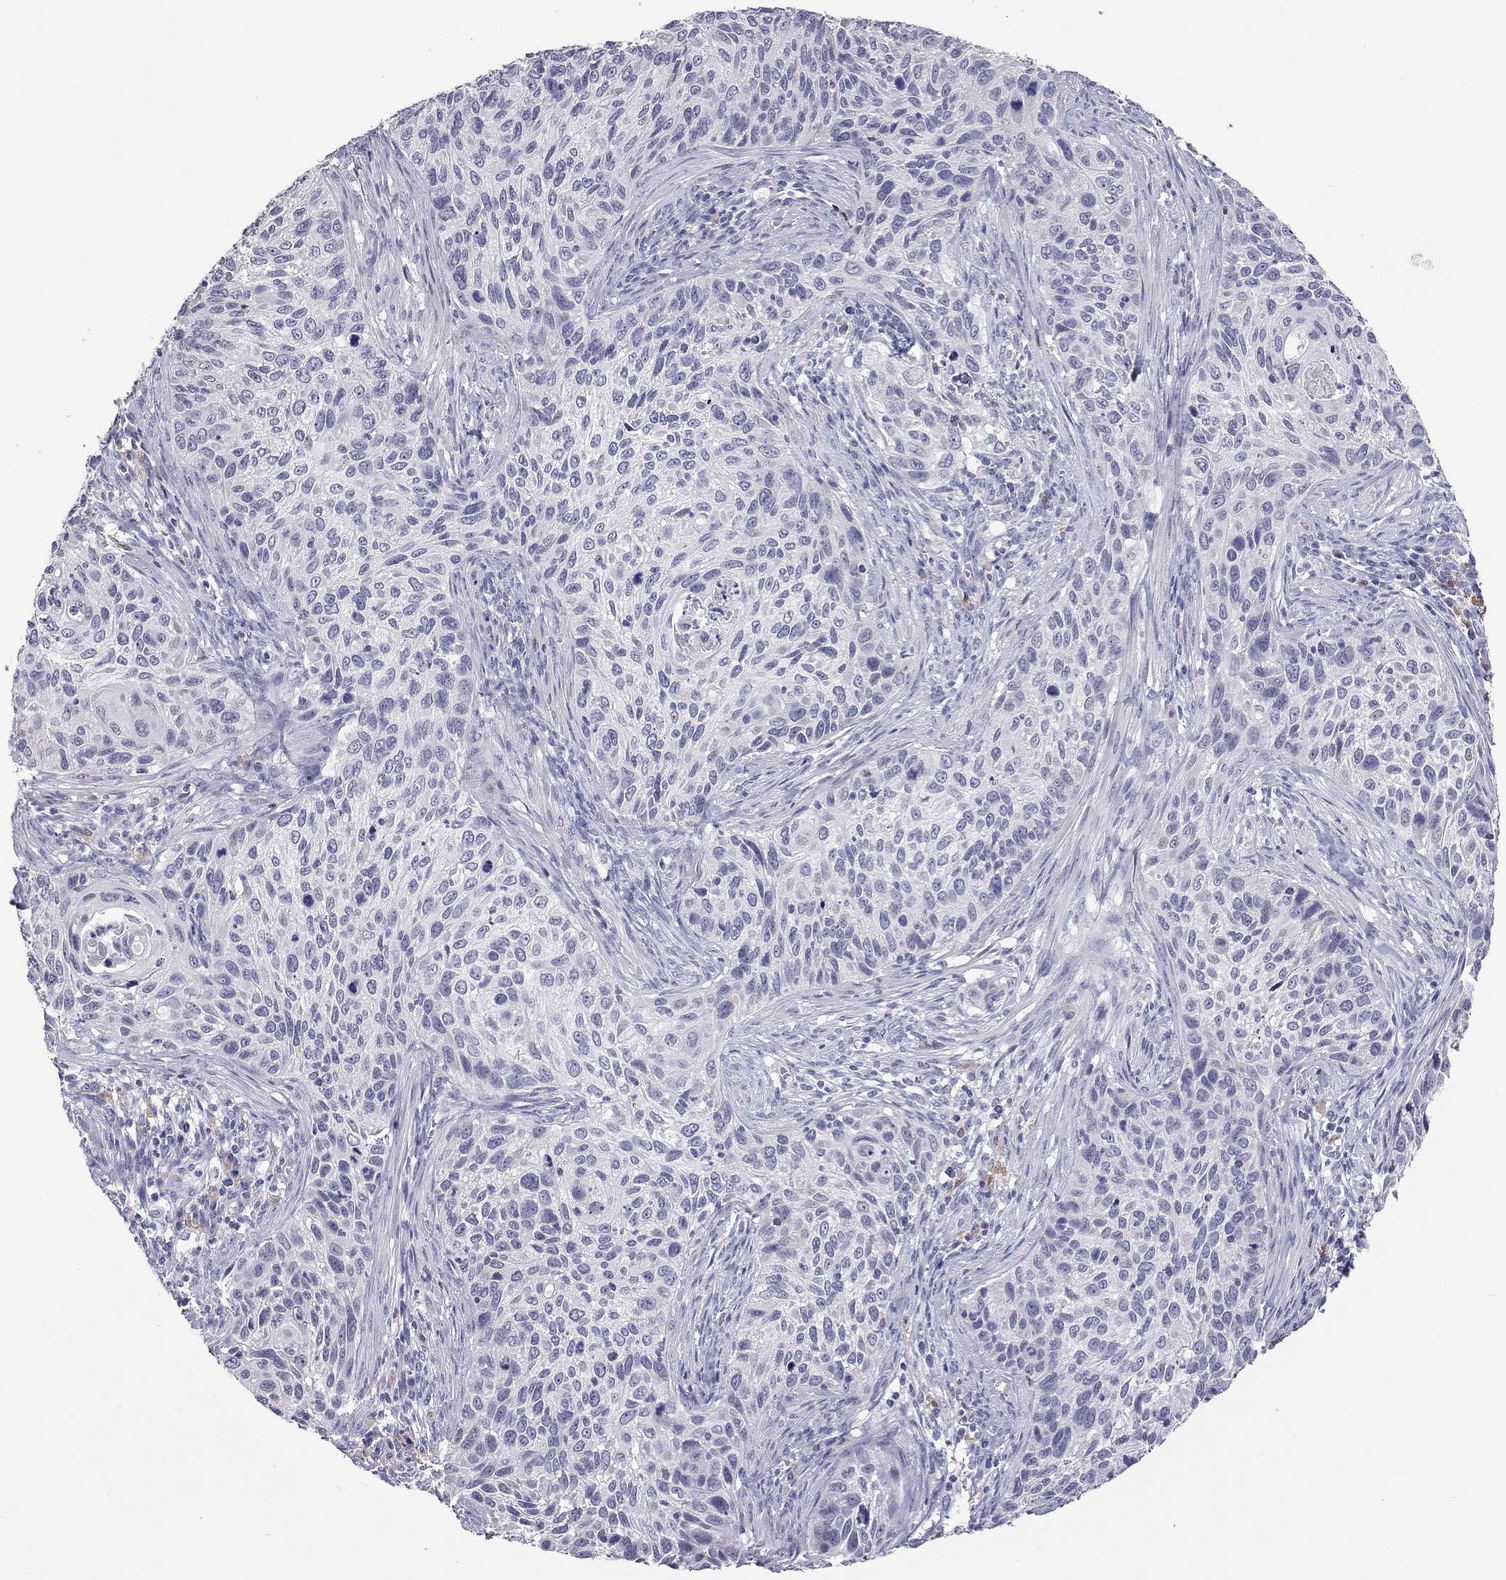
{"staining": {"intensity": "negative", "quantity": "none", "location": "none"}, "tissue": "cervical cancer", "cell_type": "Tumor cells", "image_type": "cancer", "snomed": [{"axis": "morphology", "description": "Squamous cell carcinoma, NOS"}, {"axis": "topography", "description": "Cervix"}], "caption": "A high-resolution histopathology image shows immunohistochemistry (IHC) staining of cervical cancer (squamous cell carcinoma), which demonstrates no significant staining in tumor cells.", "gene": "PPP1R3A", "patient": {"sex": "female", "age": 70}}